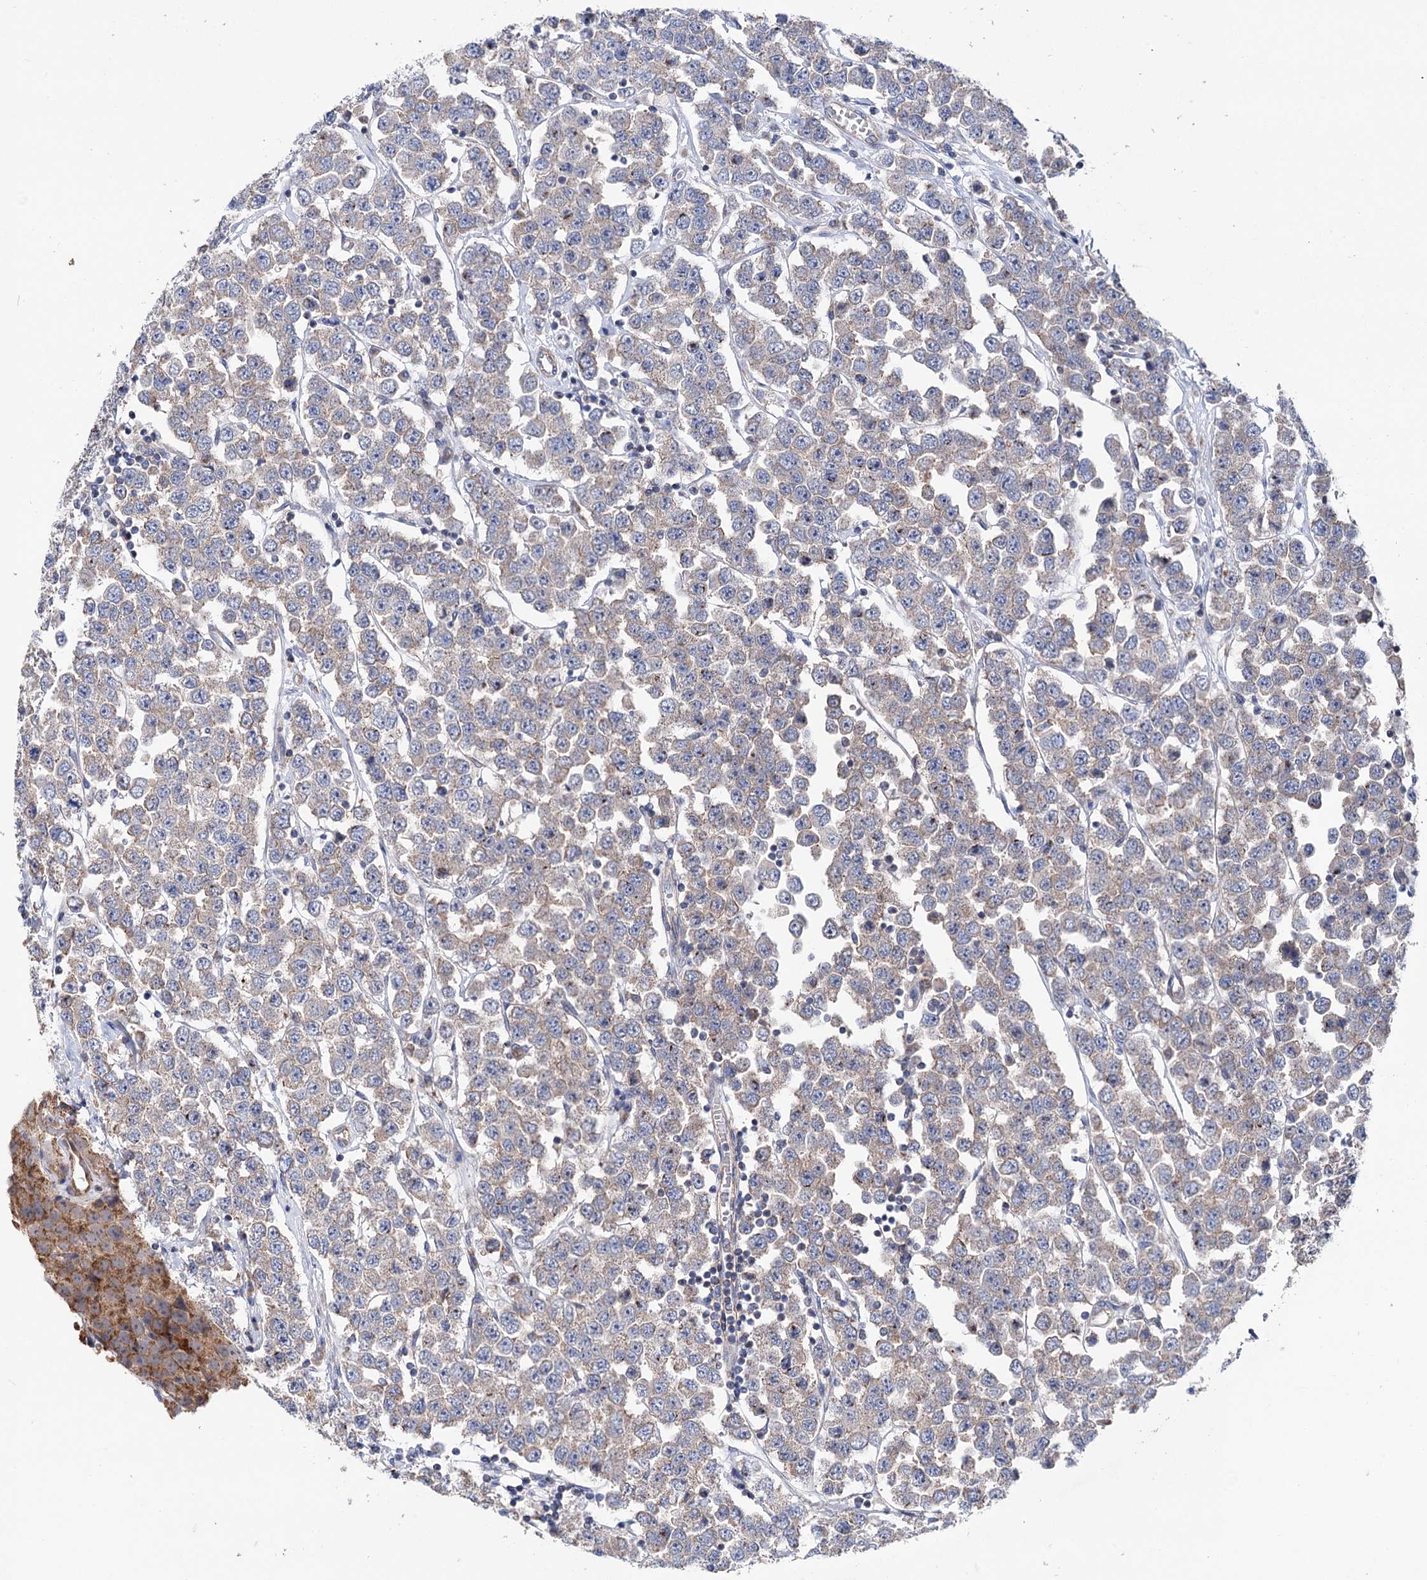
{"staining": {"intensity": "weak", "quantity": "<25%", "location": "cytoplasmic/membranous"}, "tissue": "testis cancer", "cell_type": "Tumor cells", "image_type": "cancer", "snomed": [{"axis": "morphology", "description": "Seminoma, NOS"}, {"axis": "topography", "description": "Testis"}], "caption": "This histopathology image is of testis cancer stained with immunohistochemistry (IHC) to label a protein in brown with the nuclei are counter-stained blue. There is no staining in tumor cells. (DAB (3,3'-diaminobenzidine) immunohistochemistry, high magnification).", "gene": "SUCLA2", "patient": {"sex": "male", "age": 28}}